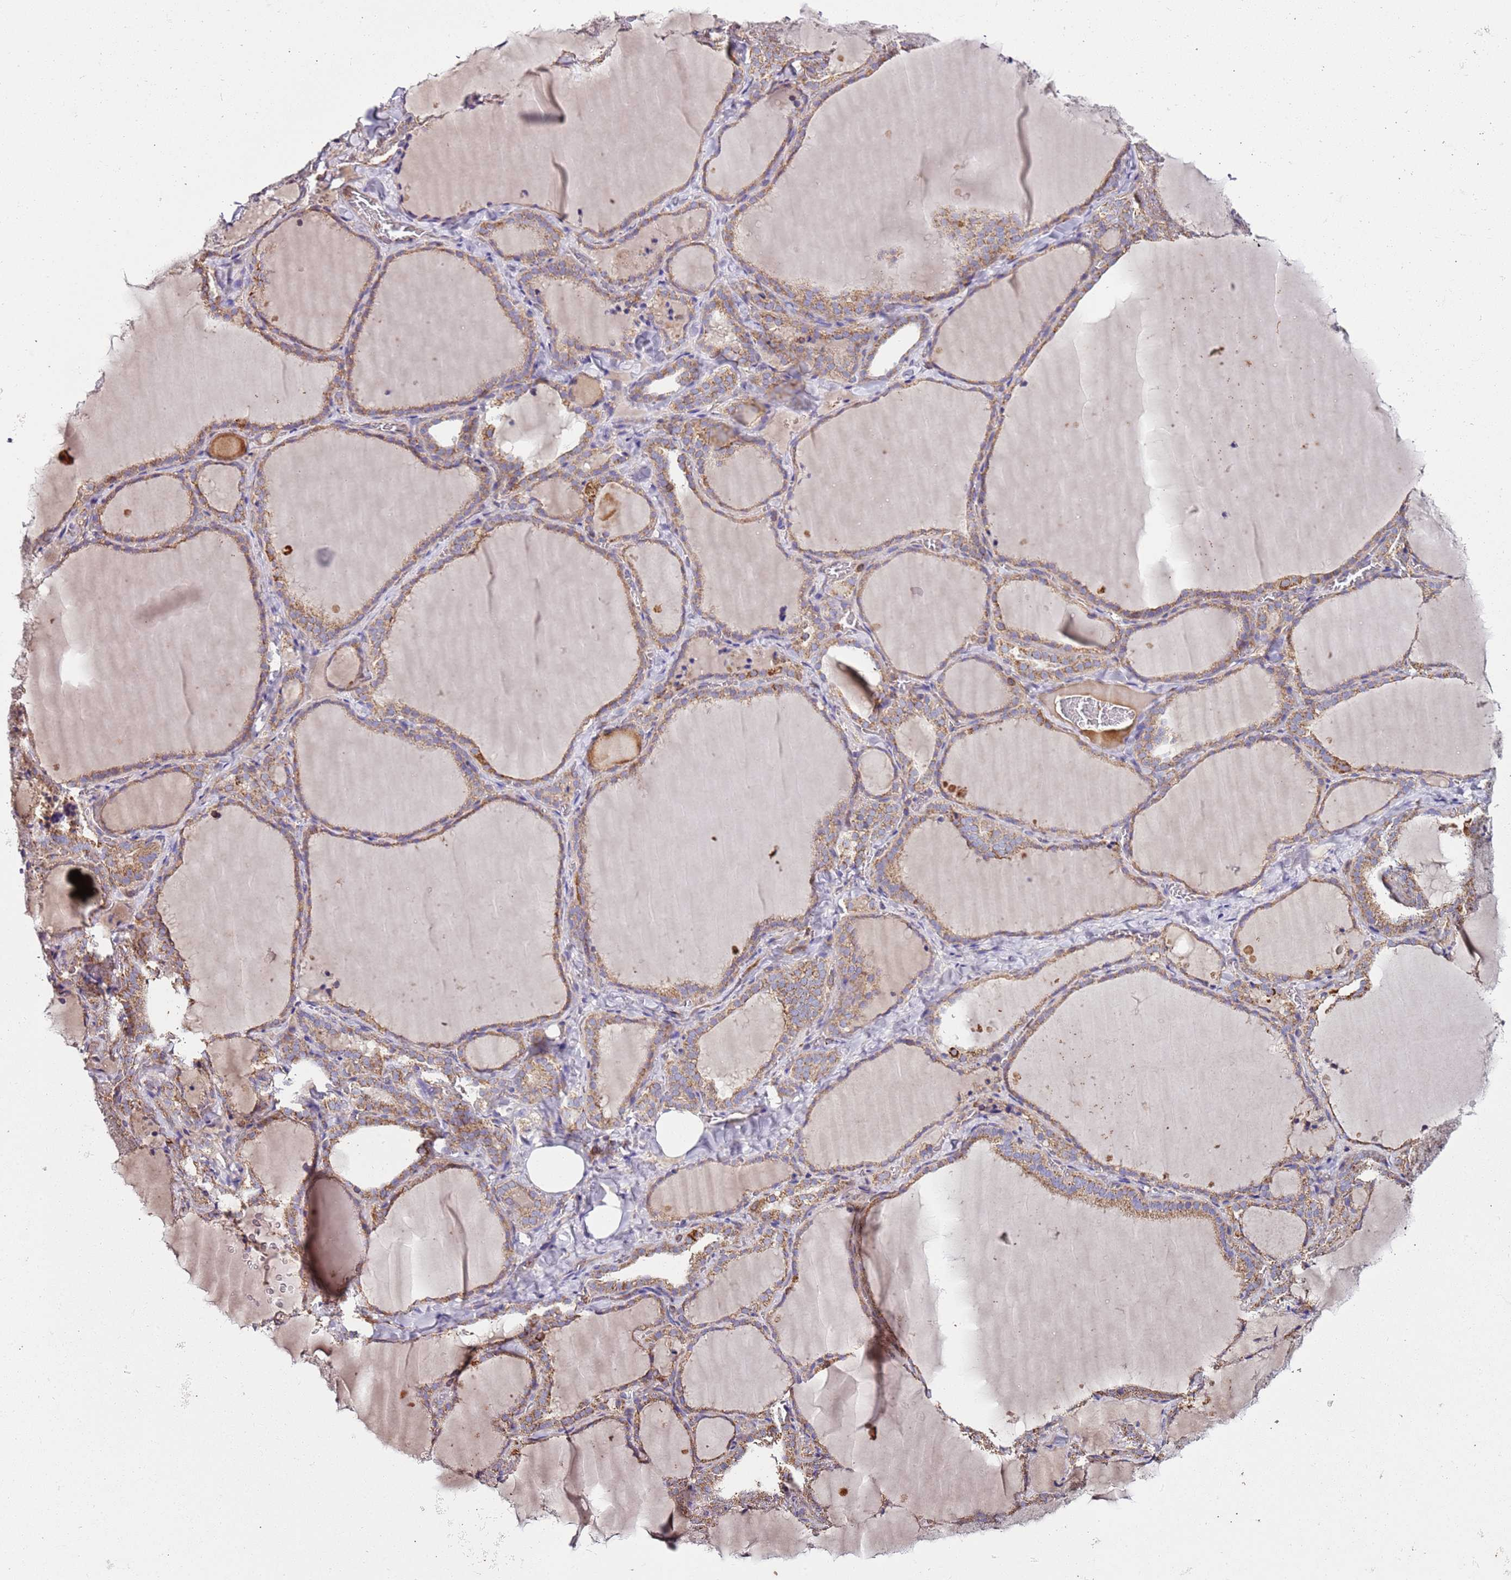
{"staining": {"intensity": "moderate", "quantity": "25%-75%", "location": "cytoplasmic/membranous"}, "tissue": "thyroid gland", "cell_type": "Glandular cells", "image_type": "normal", "snomed": [{"axis": "morphology", "description": "Normal tissue, NOS"}, {"axis": "topography", "description": "Thyroid gland"}], "caption": "Protein staining of benign thyroid gland displays moderate cytoplasmic/membranous expression in about 25%-75% of glandular cells.", "gene": "RMND5A", "patient": {"sex": "female", "age": 22}}